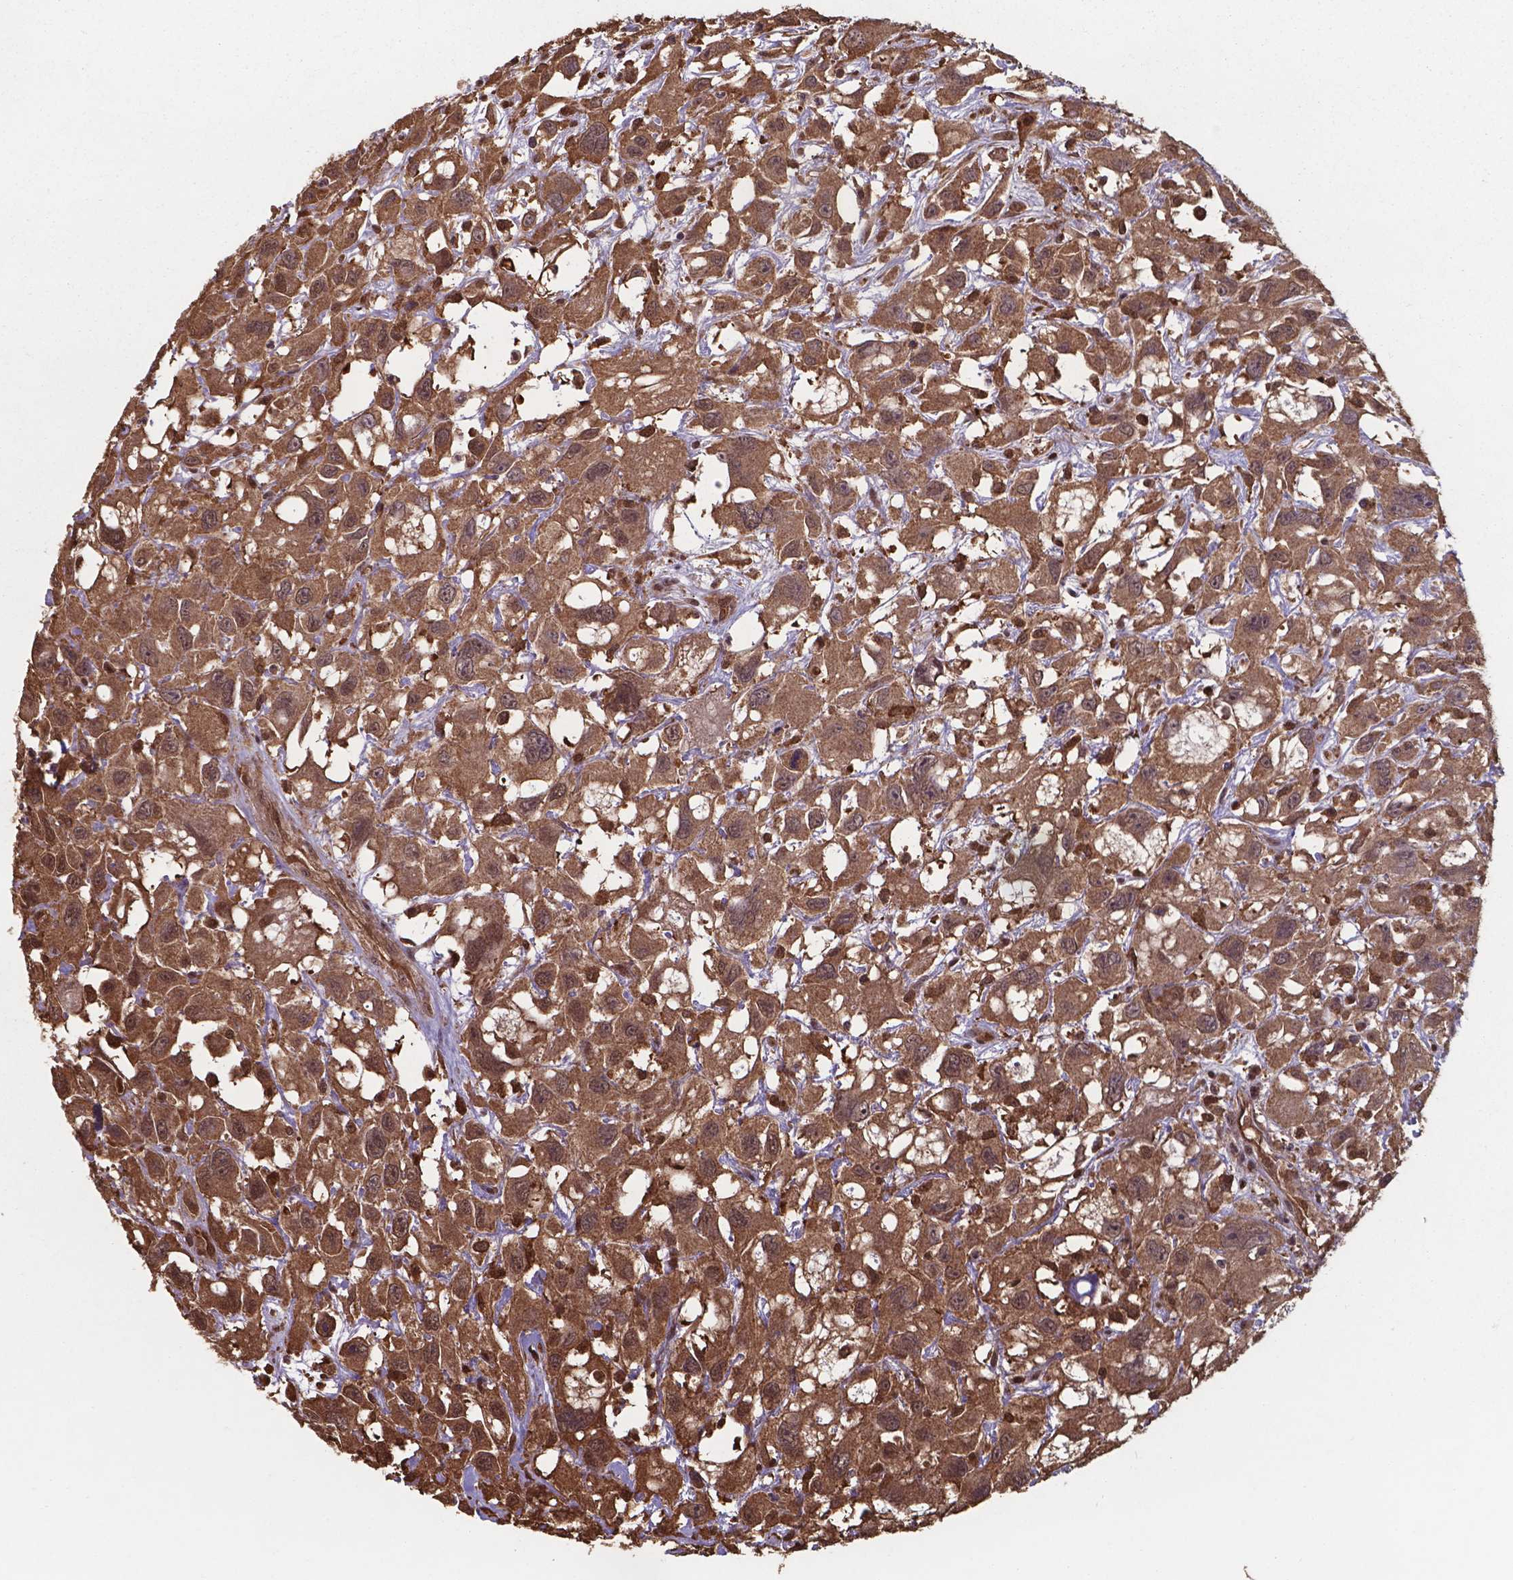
{"staining": {"intensity": "moderate", "quantity": ">75%", "location": "cytoplasmic/membranous,nuclear"}, "tissue": "head and neck cancer", "cell_type": "Tumor cells", "image_type": "cancer", "snomed": [{"axis": "morphology", "description": "Squamous cell carcinoma, NOS"}, {"axis": "morphology", "description": "Squamous cell carcinoma, metastatic, NOS"}, {"axis": "topography", "description": "Oral tissue"}, {"axis": "topography", "description": "Head-Neck"}], "caption": "This is a photomicrograph of immunohistochemistry (IHC) staining of head and neck cancer (metastatic squamous cell carcinoma), which shows moderate staining in the cytoplasmic/membranous and nuclear of tumor cells.", "gene": "CHP2", "patient": {"sex": "female", "age": 85}}